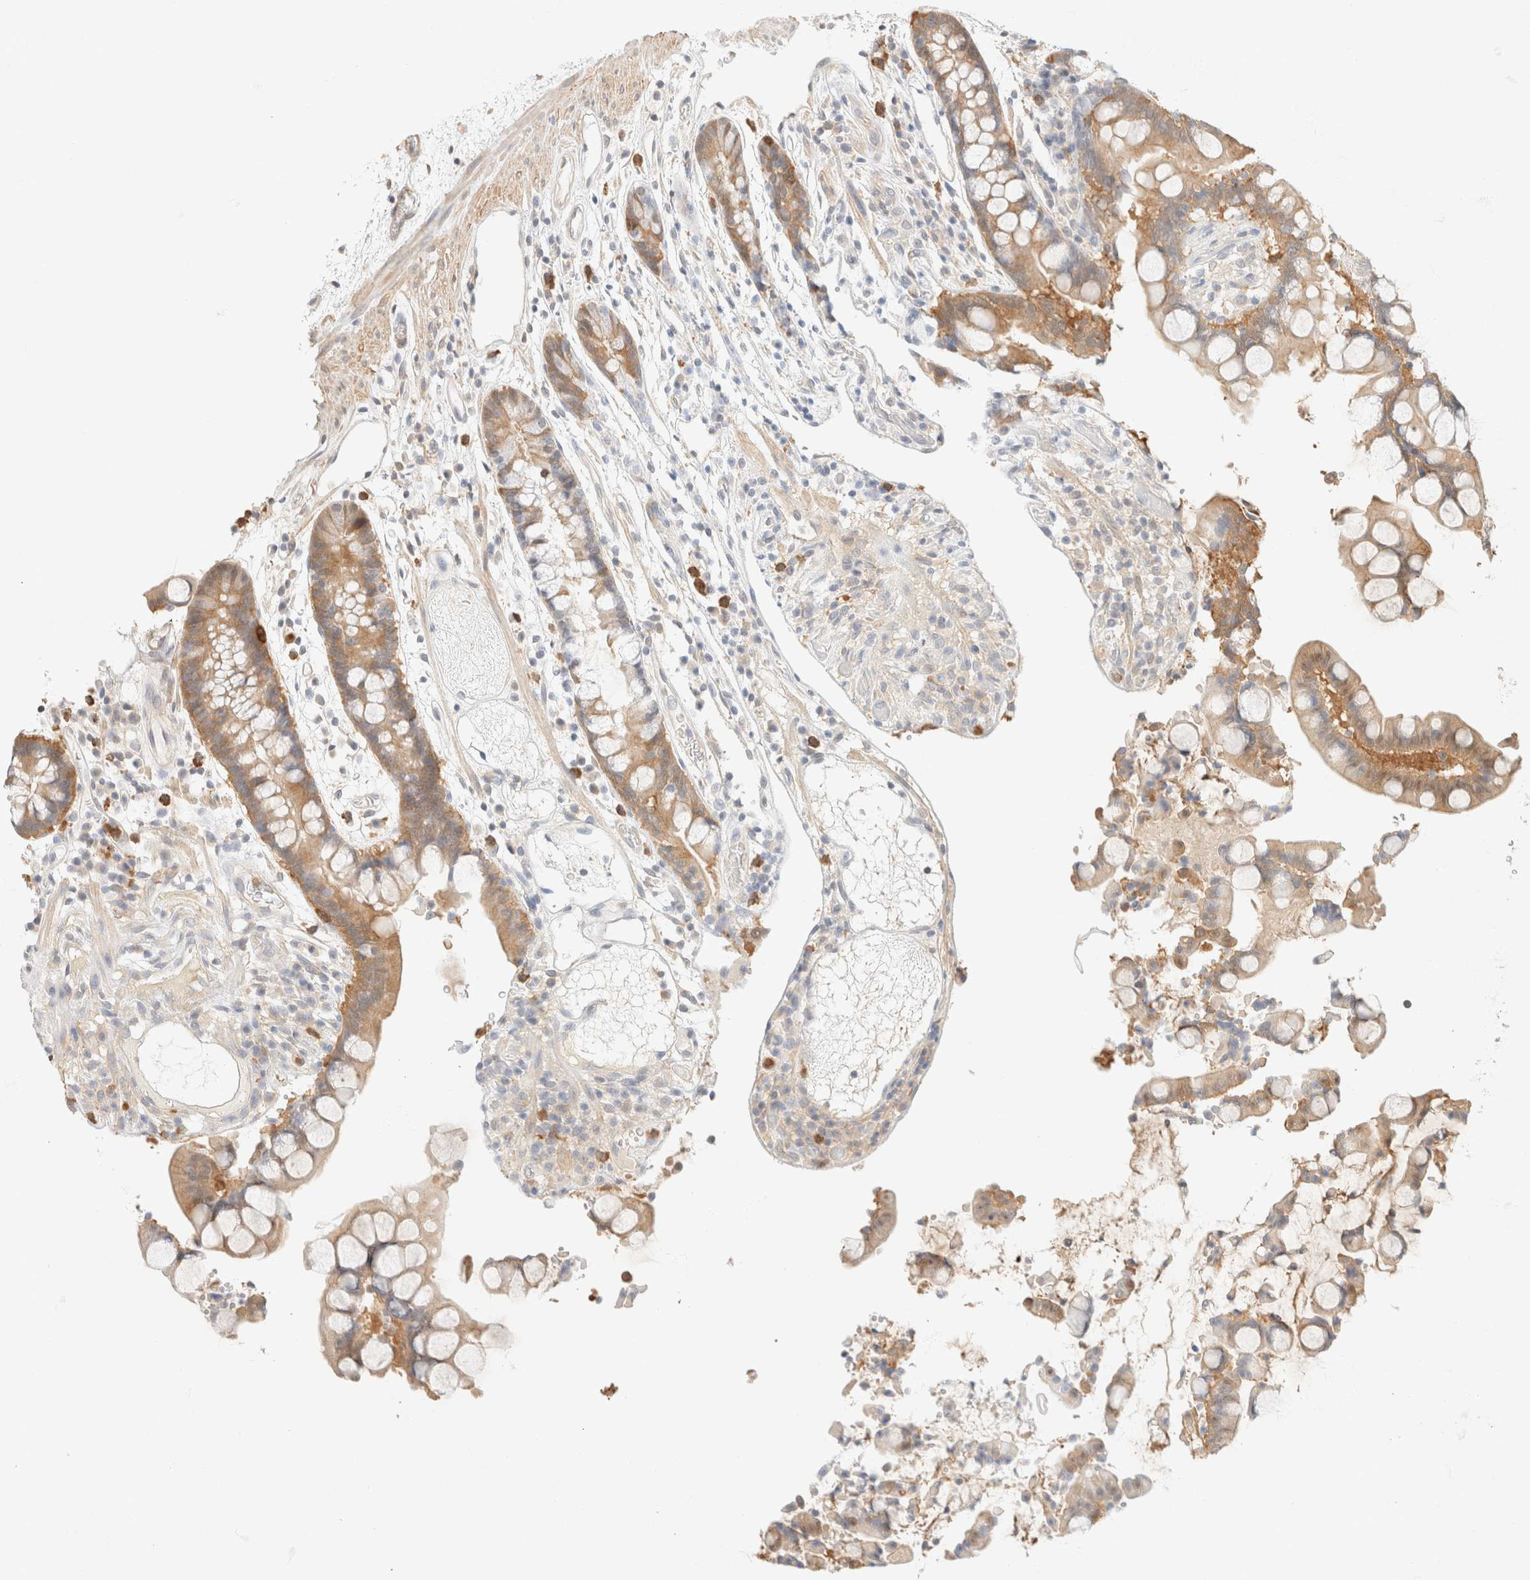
{"staining": {"intensity": "negative", "quantity": "none", "location": "none"}, "tissue": "colon", "cell_type": "Endothelial cells", "image_type": "normal", "snomed": [{"axis": "morphology", "description": "Normal tissue, NOS"}, {"axis": "topography", "description": "Colon"}], "caption": "The immunohistochemistry (IHC) photomicrograph has no significant staining in endothelial cells of colon. (Stains: DAB (3,3'-diaminobenzidine) IHC with hematoxylin counter stain, Microscopy: brightfield microscopy at high magnification).", "gene": "GPI", "patient": {"sex": "male", "age": 73}}